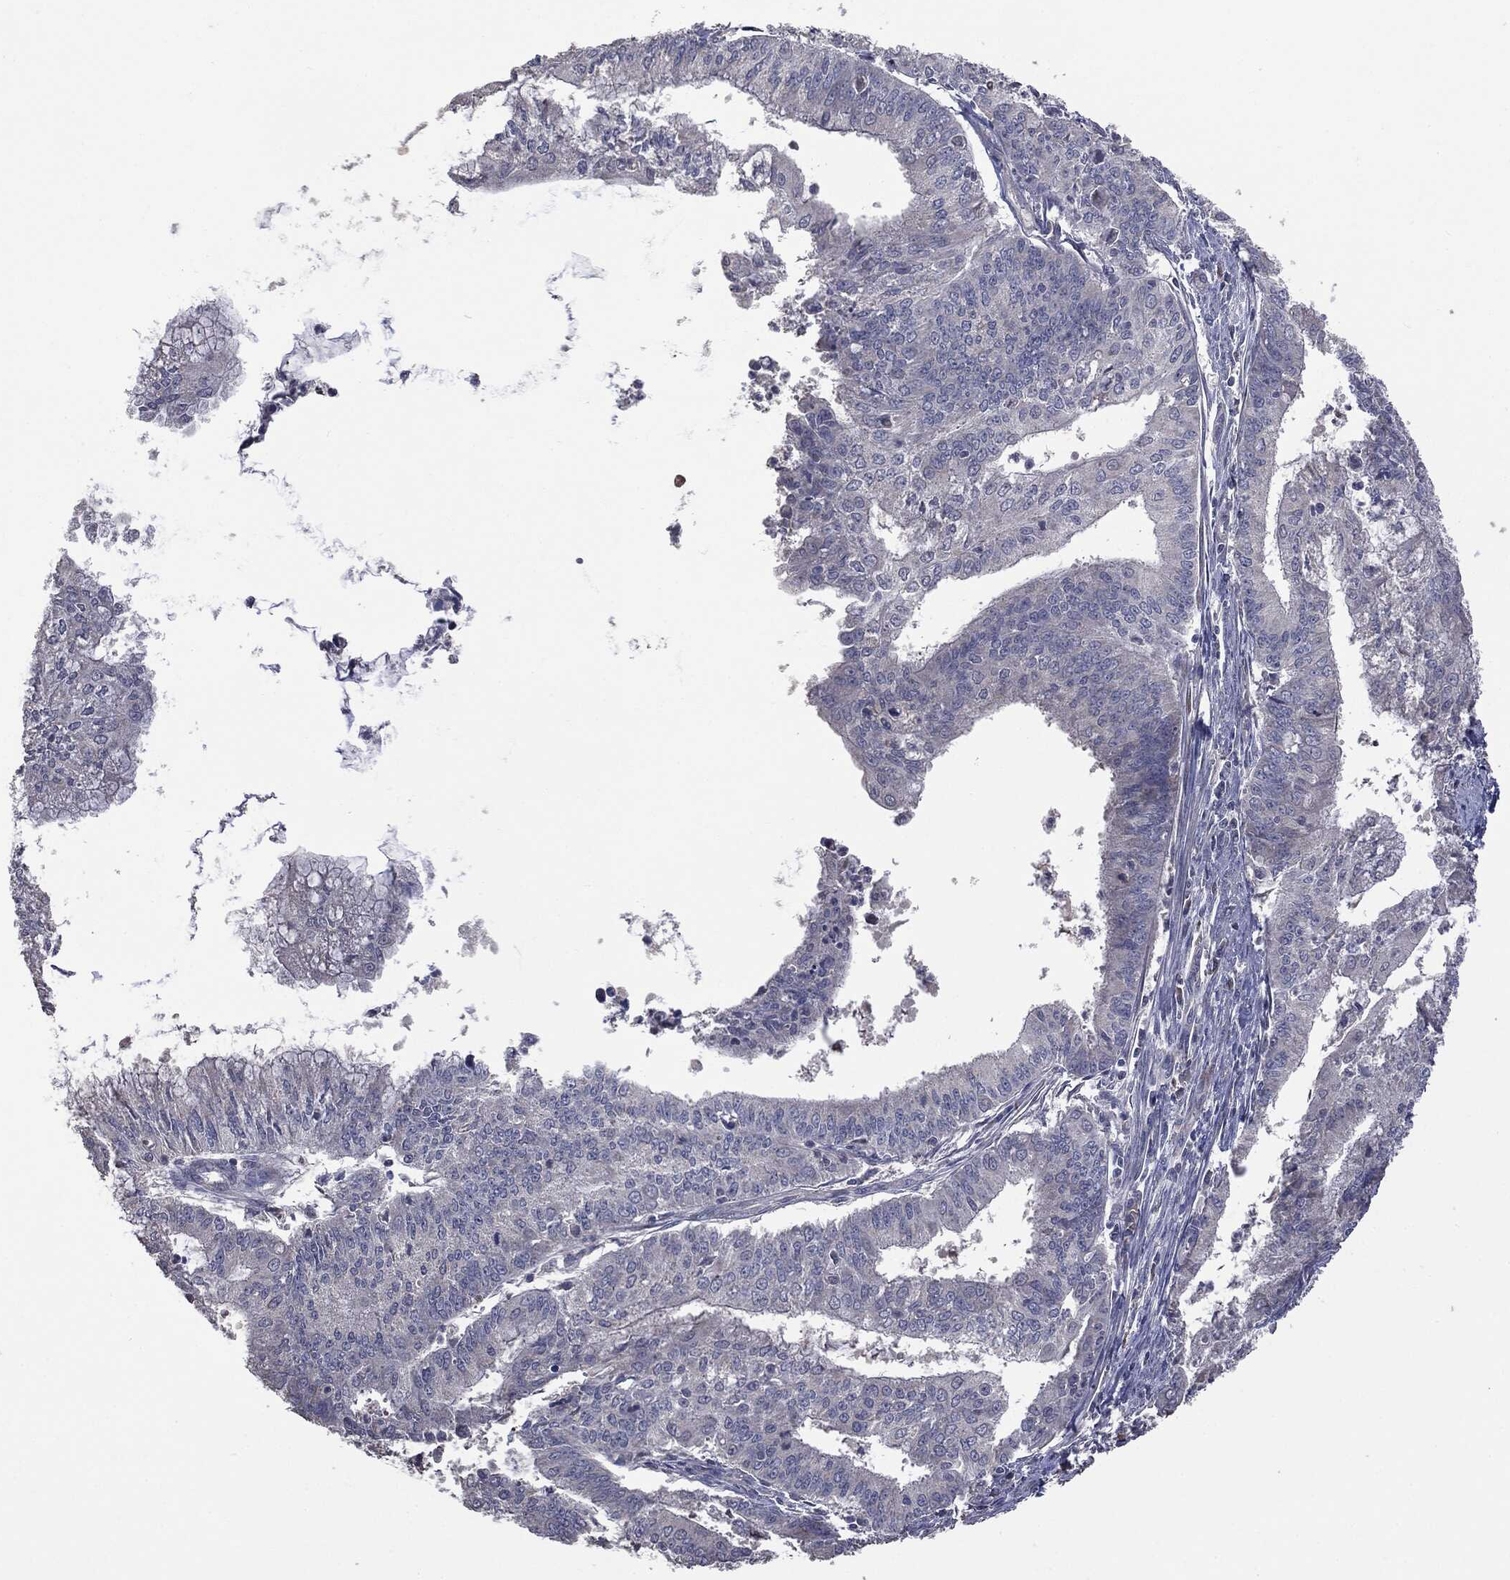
{"staining": {"intensity": "negative", "quantity": "none", "location": "none"}, "tissue": "endometrial cancer", "cell_type": "Tumor cells", "image_type": "cancer", "snomed": [{"axis": "morphology", "description": "Adenocarcinoma, NOS"}, {"axis": "topography", "description": "Endometrium"}], "caption": "Tumor cells are negative for brown protein staining in adenocarcinoma (endometrial). (DAB (3,3'-diaminobenzidine) IHC visualized using brightfield microscopy, high magnification).", "gene": "MTOR", "patient": {"sex": "female", "age": 61}}